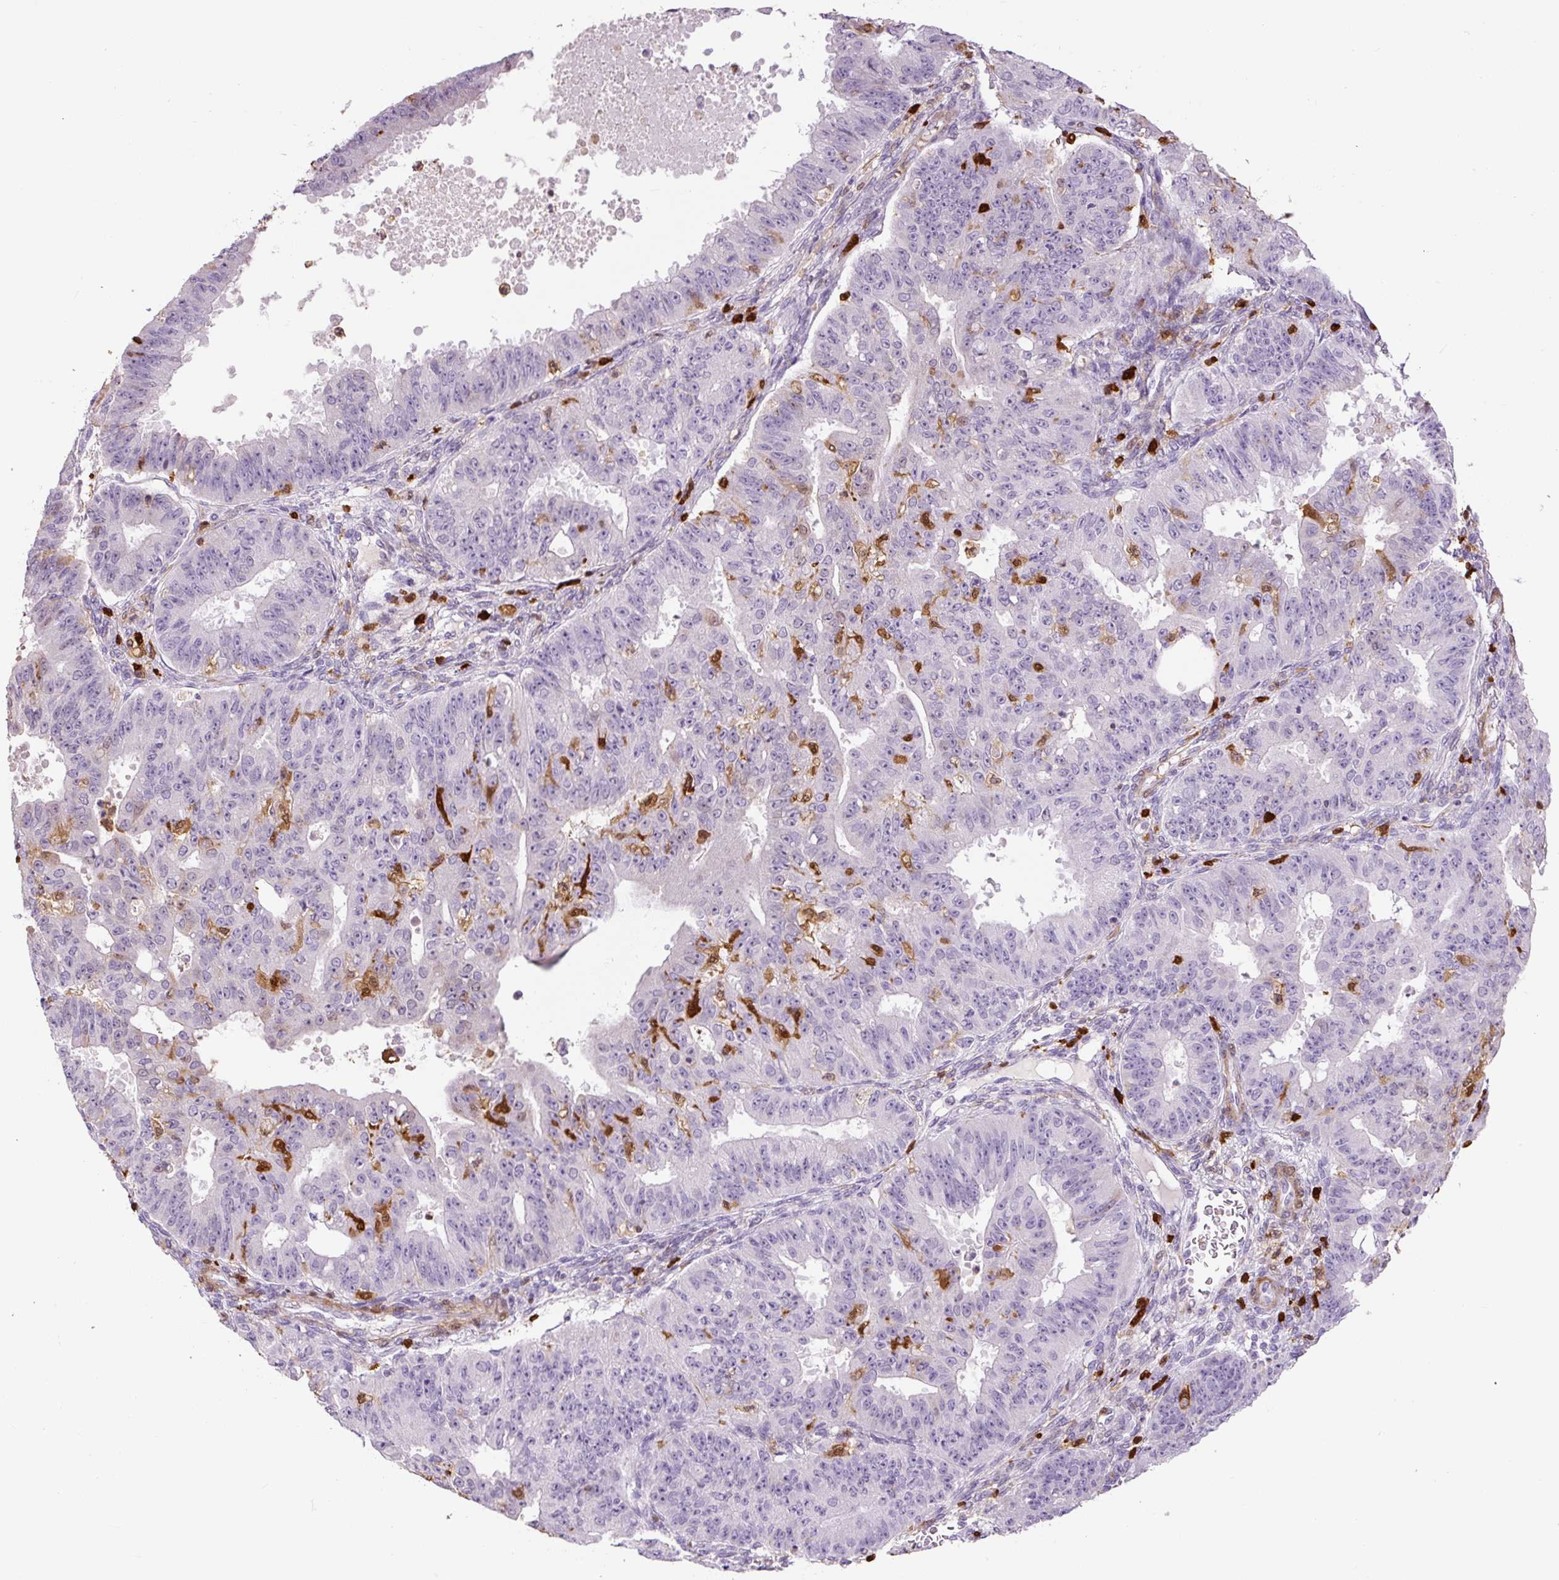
{"staining": {"intensity": "weak", "quantity": "<25%", "location": "cytoplasmic/membranous"}, "tissue": "ovarian cancer", "cell_type": "Tumor cells", "image_type": "cancer", "snomed": [{"axis": "morphology", "description": "Carcinoma, endometroid"}, {"axis": "topography", "description": "Appendix"}, {"axis": "topography", "description": "Ovary"}], "caption": "Immunohistochemical staining of endometroid carcinoma (ovarian) exhibits no significant positivity in tumor cells. Brightfield microscopy of immunohistochemistry (IHC) stained with DAB (brown) and hematoxylin (blue), captured at high magnification.", "gene": "S100A4", "patient": {"sex": "female", "age": 42}}